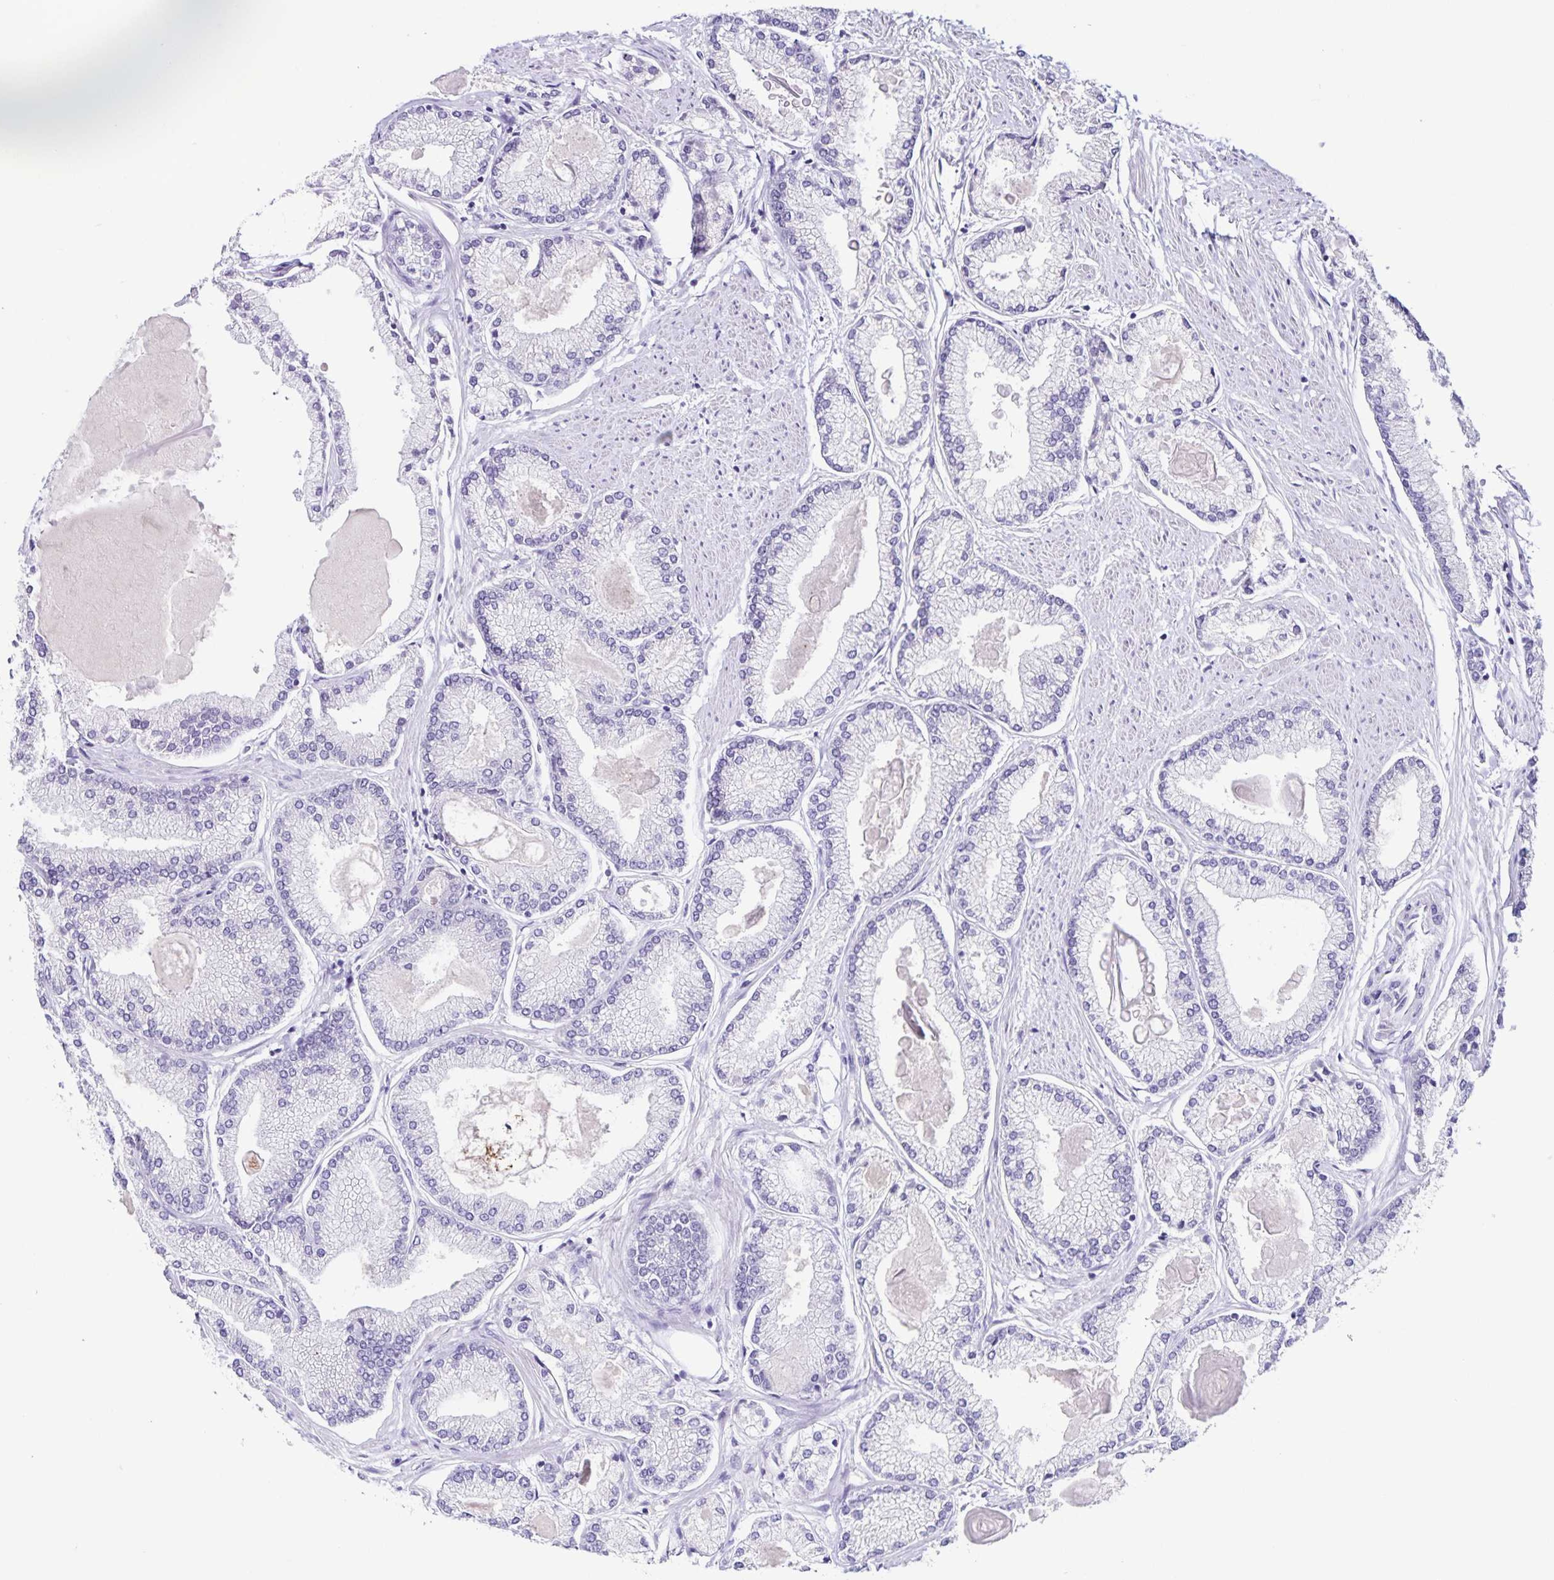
{"staining": {"intensity": "negative", "quantity": "none", "location": "none"}, "tissue": "prostate cancer", "cell_type": "Tumor cells", "image_type": "cancer", "snomed": [{"axis": "morphology", "description": "Adenocarcinoma, High grade"}, {"axis": "topography", "description": "Prostate"}], "caption": "This is an IHC photomicrograph of human prostate cancer. There is no staining in tumor cells.", "gene": "STPG4", "patient": {"sex": "male", "age": 68}}